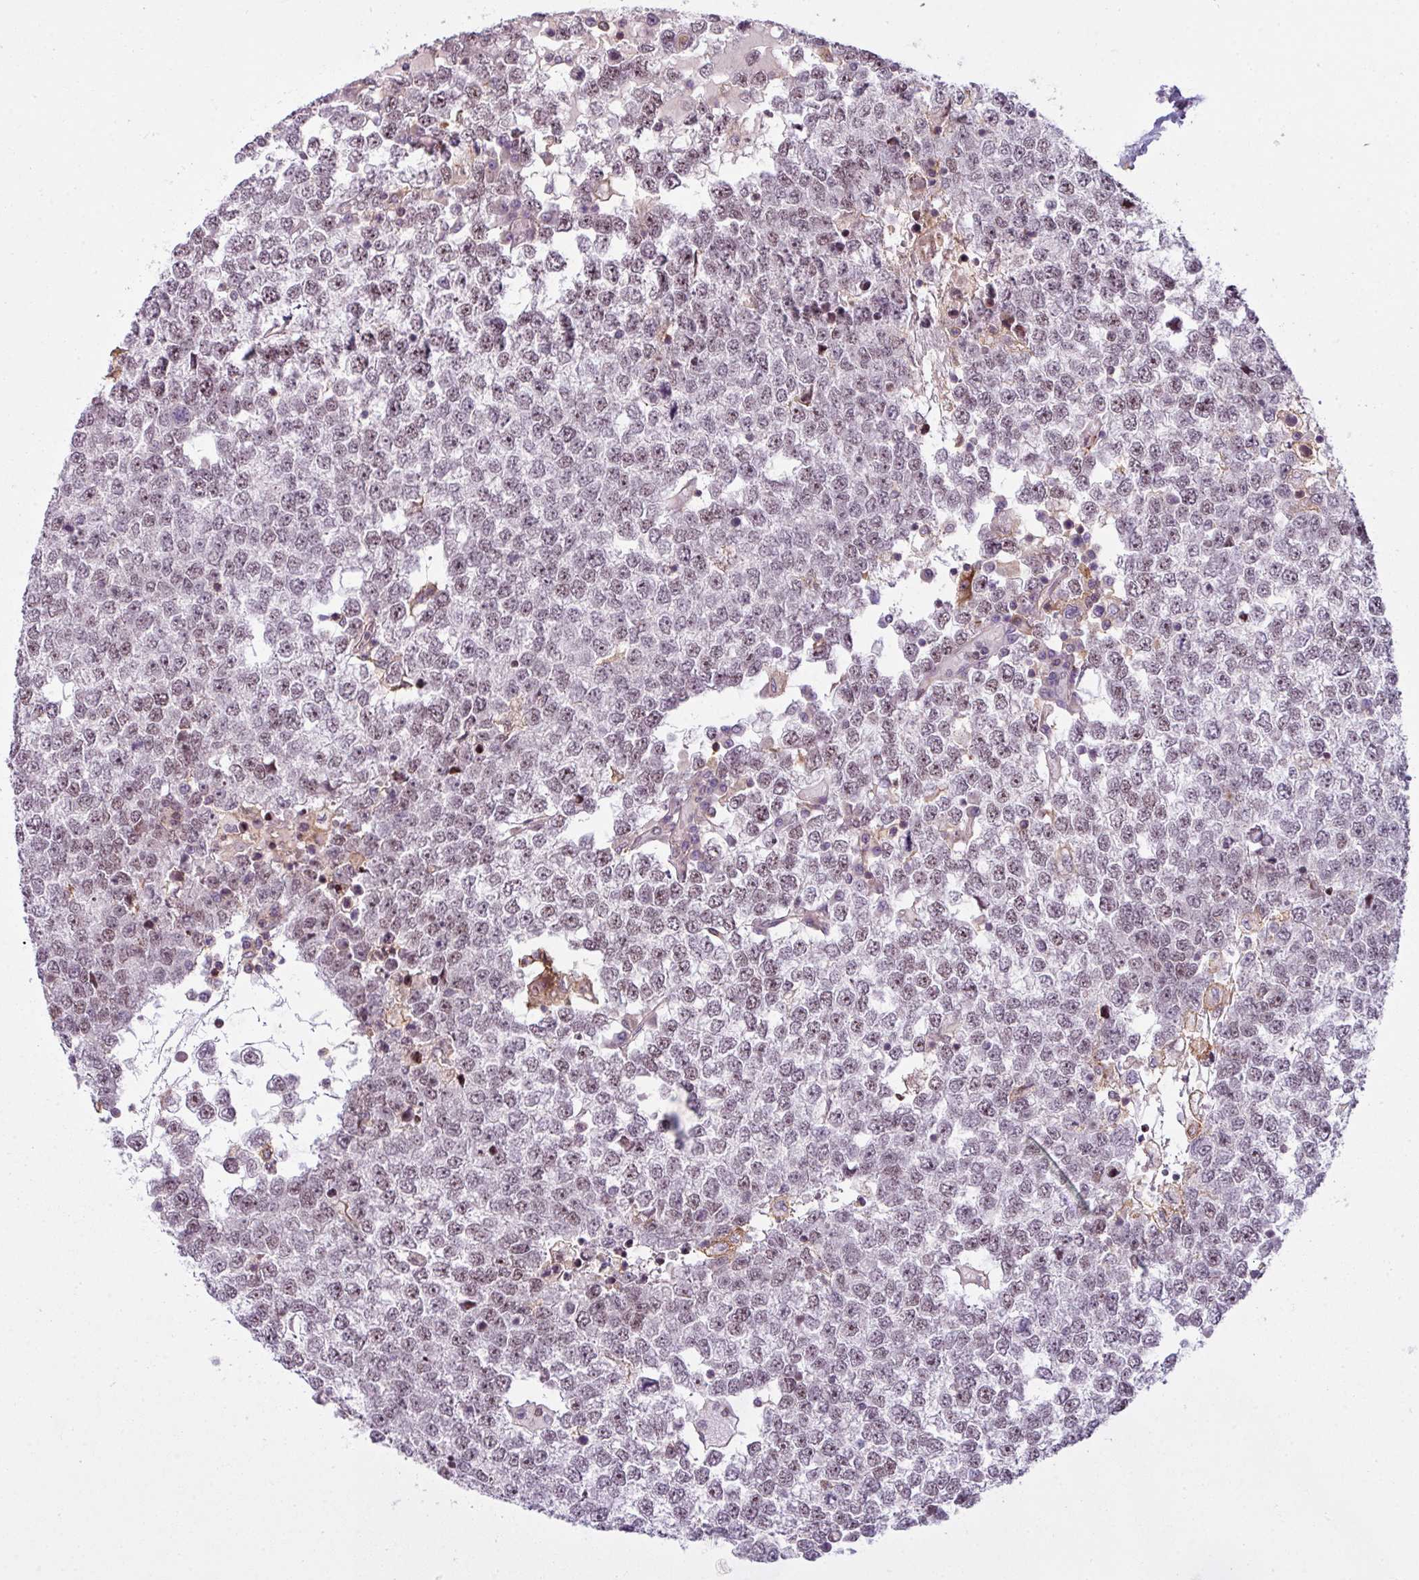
{"staining": {"intensity": "negative", "quantity": "none", "location": "none"}, "tissue": "testis cancer", "cell_type": "Tumor cells", "image_type": "cancer", "snomed": [{"axis": "morphology", "description": "Seminoma, NOS"}, {"axis": "topography", "description": "Testis"}], "caption": "Immunohistochemistry of testis seminoma displays no staining in tumor cells.", "gene": "ZC2HC1C", "patient": {"sex": "male", "age": 65}}